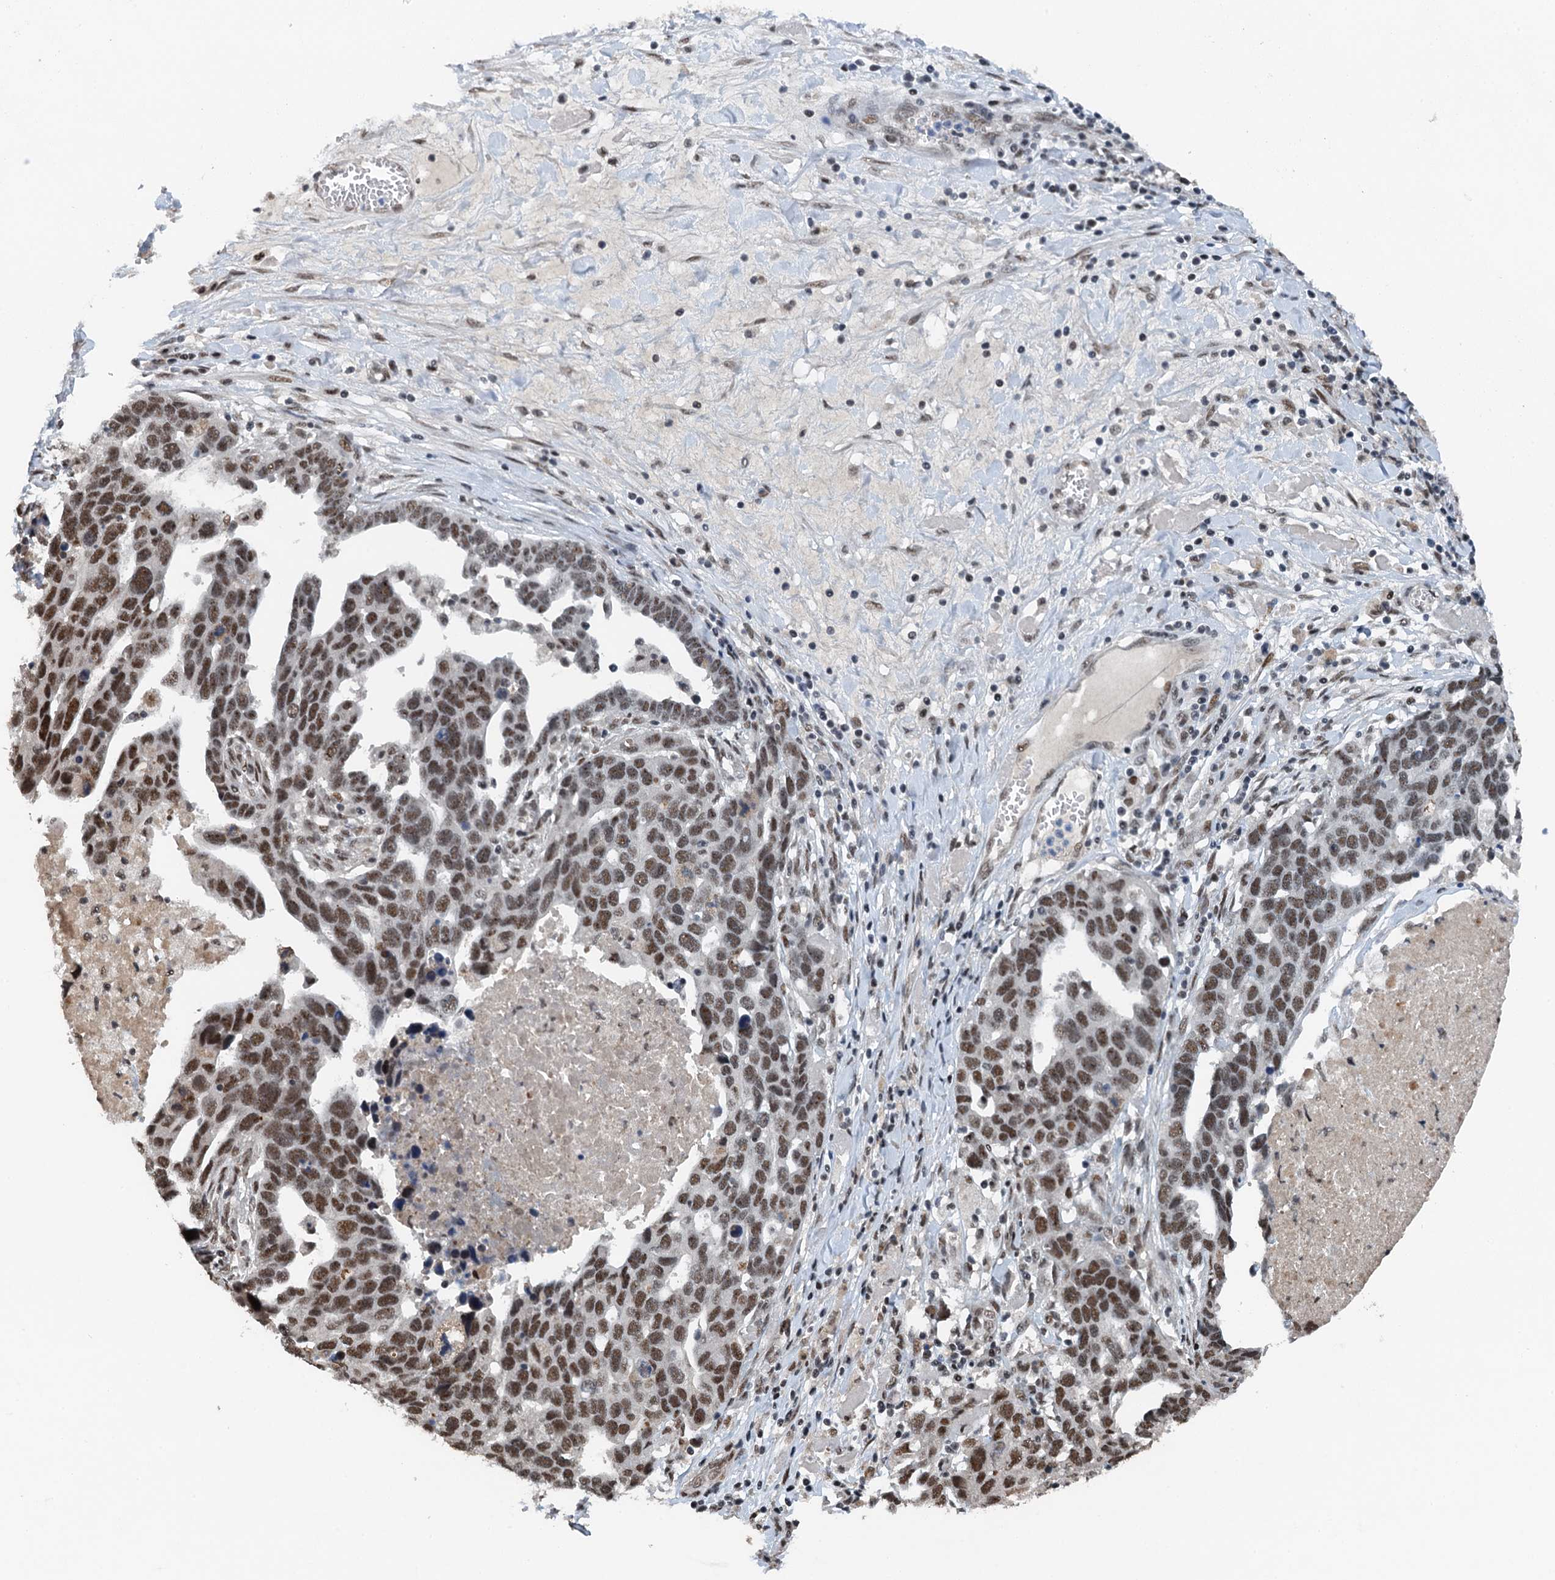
{"staining": {"intensity": "moderate", "quantity": ">75%", "location": "nuclear"}, "tissue": "ovarian cancer", "cell_type": "Tumor cells", "image_type": "cancer", "snomed": [{"axis": "morphology", "description": "Cystadenocarcinoma, serous, NOS"}, {"axis": "topography", "description": "Ovary"}], "caption": "Tumor cells display medium levels of moderate nuclear staining in about >75% of cells in ovarian cancer.", "gene": "MTA3", "patient": {"sex": "female", "age": 54}}